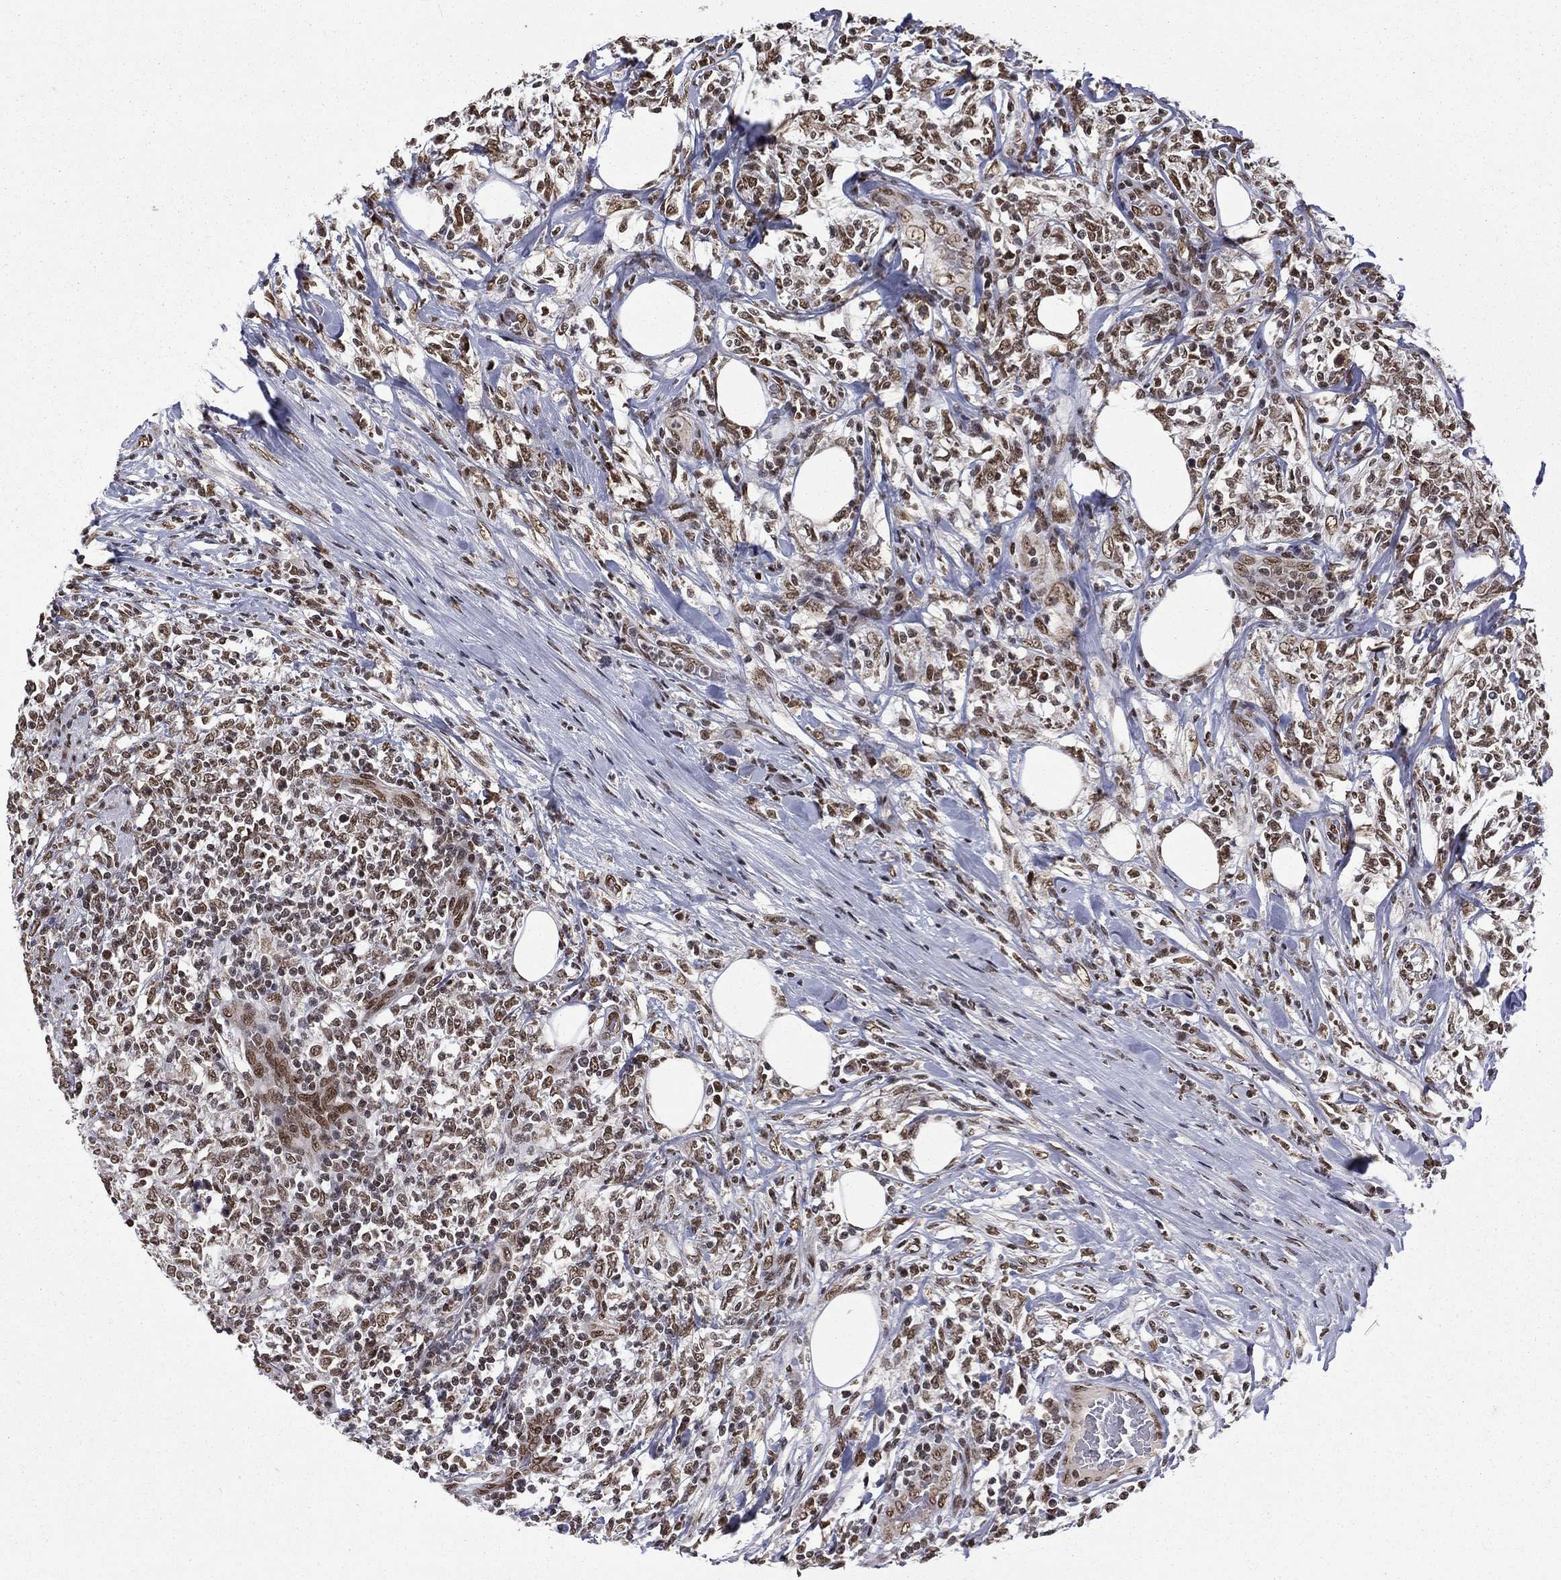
{"staining": {"intensity": "strong", "quantity": ">75%", "location": "nuclear"}, "tissue": "lymphoma", "cell_type": "Tumor cells", "image_type": "cancer", "snomed": [{"axis": "morphology", "description": "Malignant lymphoma, non-Hodgkin's type, High grade"}, {"axis": "topography", "description": "Lymph node"}], "caption": "High-power microscopy captured an IHC histopathology image of lymphoma, revealing strong nuclear positivity in about >75% of tumor cells.", "gene": "C5orf24", "patient": {"sex": "female", "age": 84}}